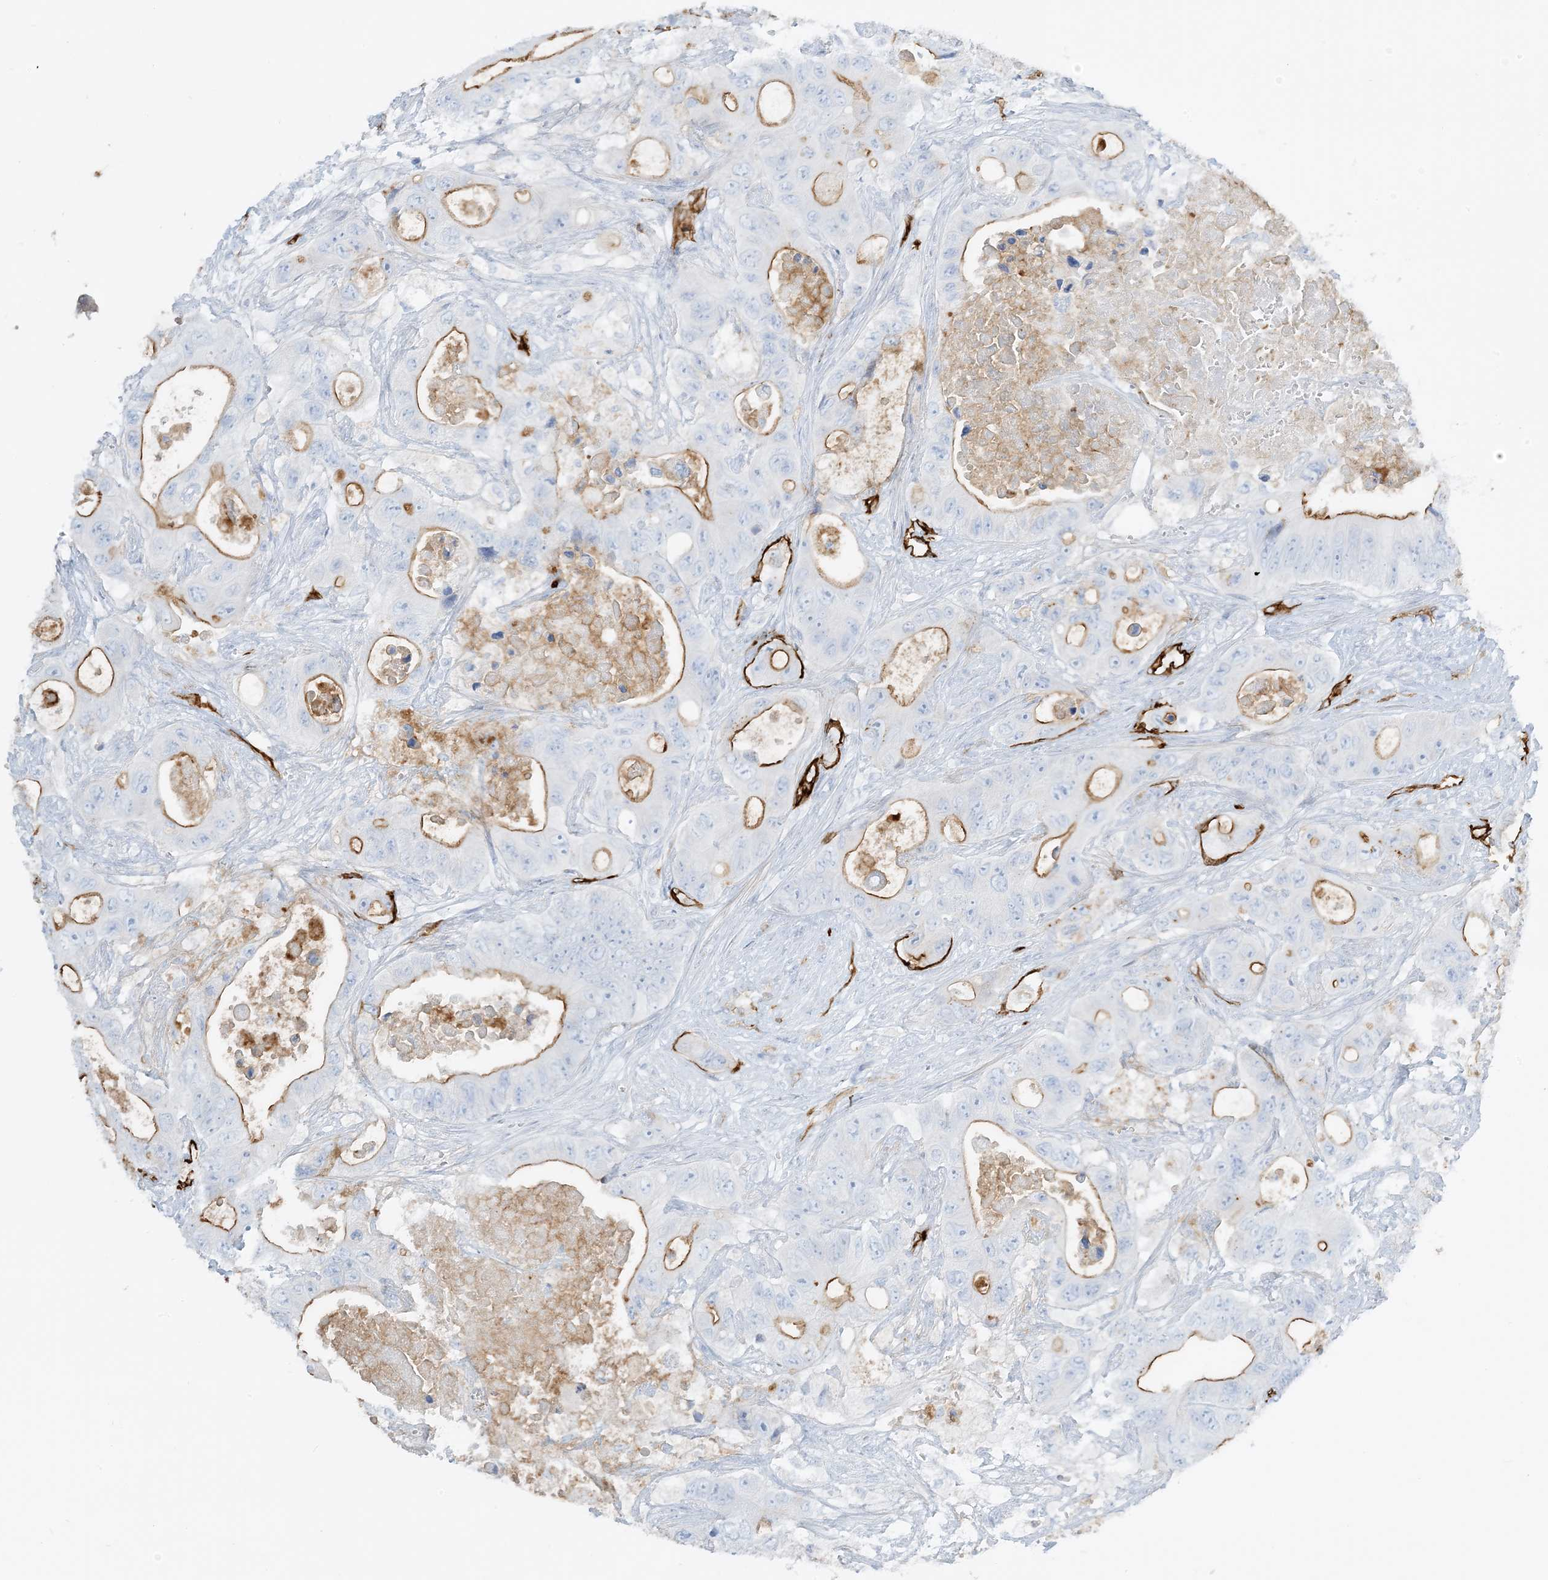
{"staining": {"intensity": "moderate", "quantity": "<25%", "location": "cytoplasmic/membranous"}, "tissue": "colorectal cancer", "cell_type": "Tumor cells", "image_type": "cancer", "snomed": [{"axis": "morphology", "description": "Adenocarcinoma, NOS"}, {"axis": "topography", "description": "Colon"}], "caption": "Immunohistochemistry (IHC) micrograph of adenocarcinoma (colorectal) stained for a protein (brown), which reveals low levels of moderate cytoplasmic/membranous expression in about <25% of tumor cells.", "gene": "EPS8L3", "patient": {"sex": "female", "age": 46}}